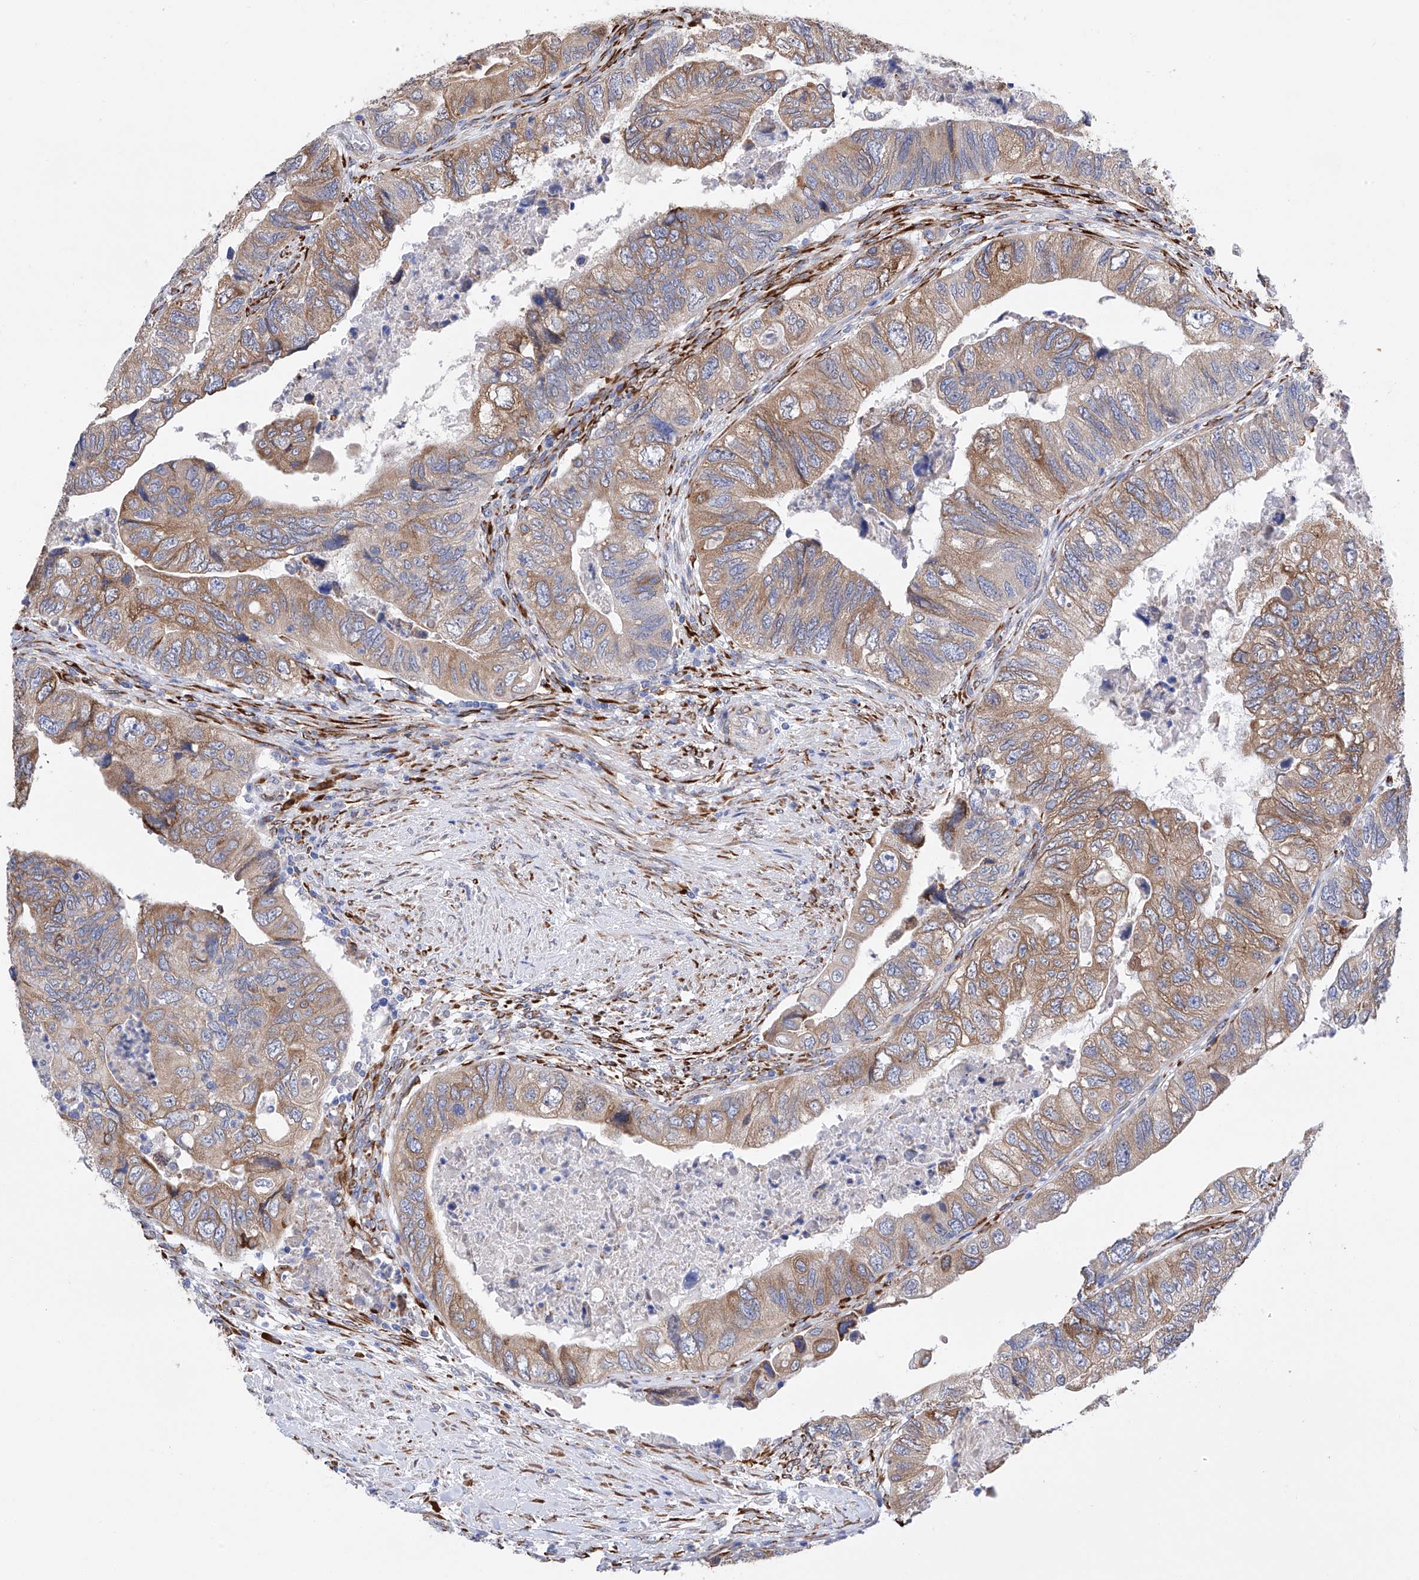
{"staining": {"intensity": "moderate", "quantity": "25%-75%", "location": "cytoplasmic/membranous"}, "tissue": "colorectal cancer", "cell_type": "Tumor cells", "image_type": "cancer", "snomed": [{"axis": "morphology", "description": "Adenocarcinoma, NOS"}, {"axis": "topography", "description": "Rectum"}], "caption": "Adenocarcinoma (colorectal) stained for a protein shows moderate cytoplasmic/membranous positivity in tumor cells. Using DAB (brown) and hematoxylin (blue) stains, captured at high magnification using brightfield microscopy.", "gene": "PDIA5", "patient": {"sex": "male", "age": 63}}